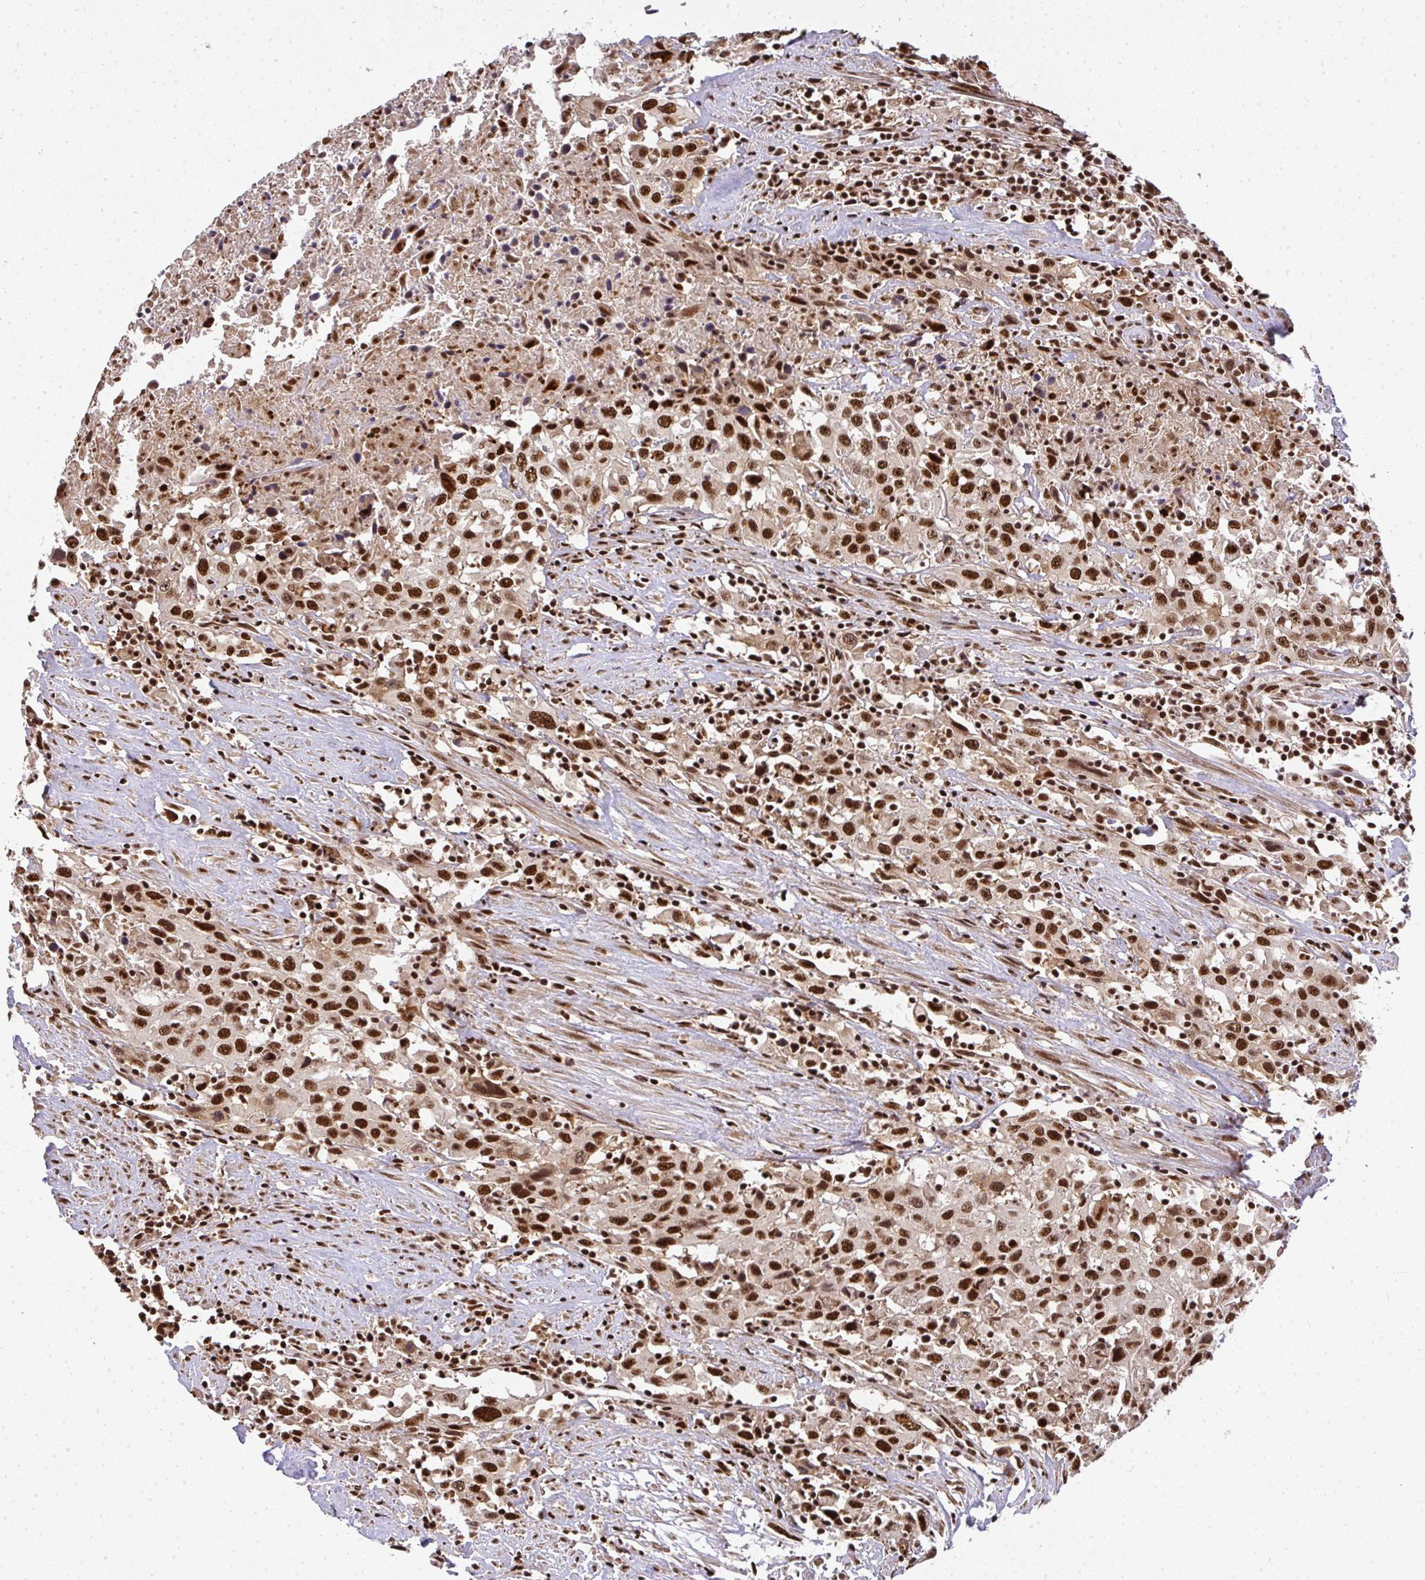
{"staining": {"intensity": "strong", "quantity": ">75%", "location": "nuclear"}, "tissue": "urothelial cancer", "cell_type": "Tumor cells", "image_type": "cancer", "snomed": [{"axis": "morphology", "description": "Urothelial carcinoma, High grade"}, {"axis": "topography", "description": "Urinary bladder"}], "caption": "Urothelial cancer stained with a brown dye shows strong nuclear positive expression in approximately >75% of tumor cells.", "gene": "U2AF1", "patient": {"sex": "male", "age": 61}}